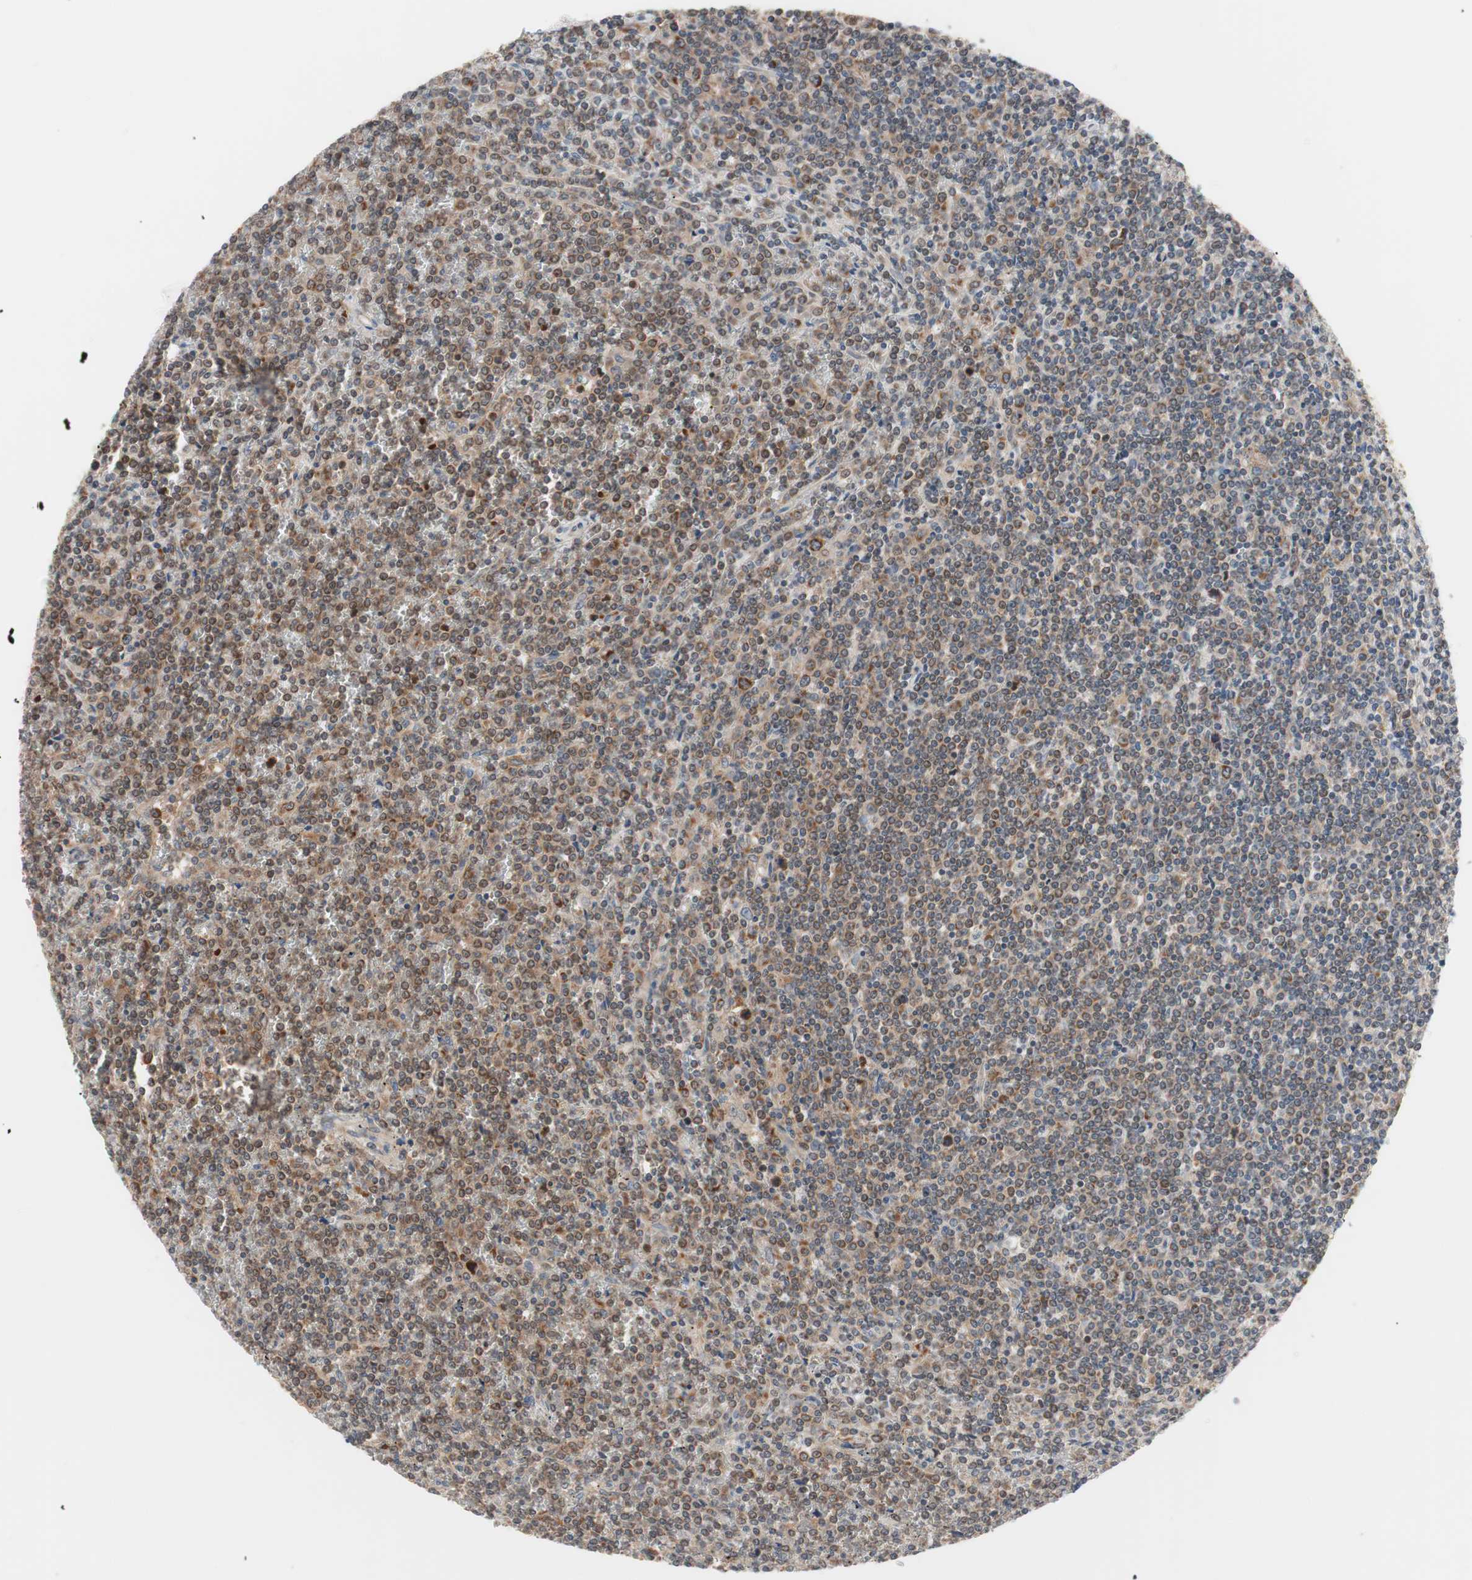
{"staining": {"intensity": "moderate", "quantity": ">75%", "location": "cytoplasmic/membranous"}, "tissue": "lymphoma", "cell_type": "Tumor cells", "image_type": "cancer", "snomed": [{"axis": "morphology", "description": "Malignant lymphoma, non-Hodgkin's type, Low grade"}, {"axis": "topography", "description": "Spleen"}], "caption": "The micrograph exhibits immunohistochemical staining of malignant lymphoma, non-Hodgkin's type (low-grade). There is moderate cytoplasmic/membranous positivity is seen in about >75% of tumor cells.", "gene": "HMBS", "patient": {"sex": "female", "age": 19}}